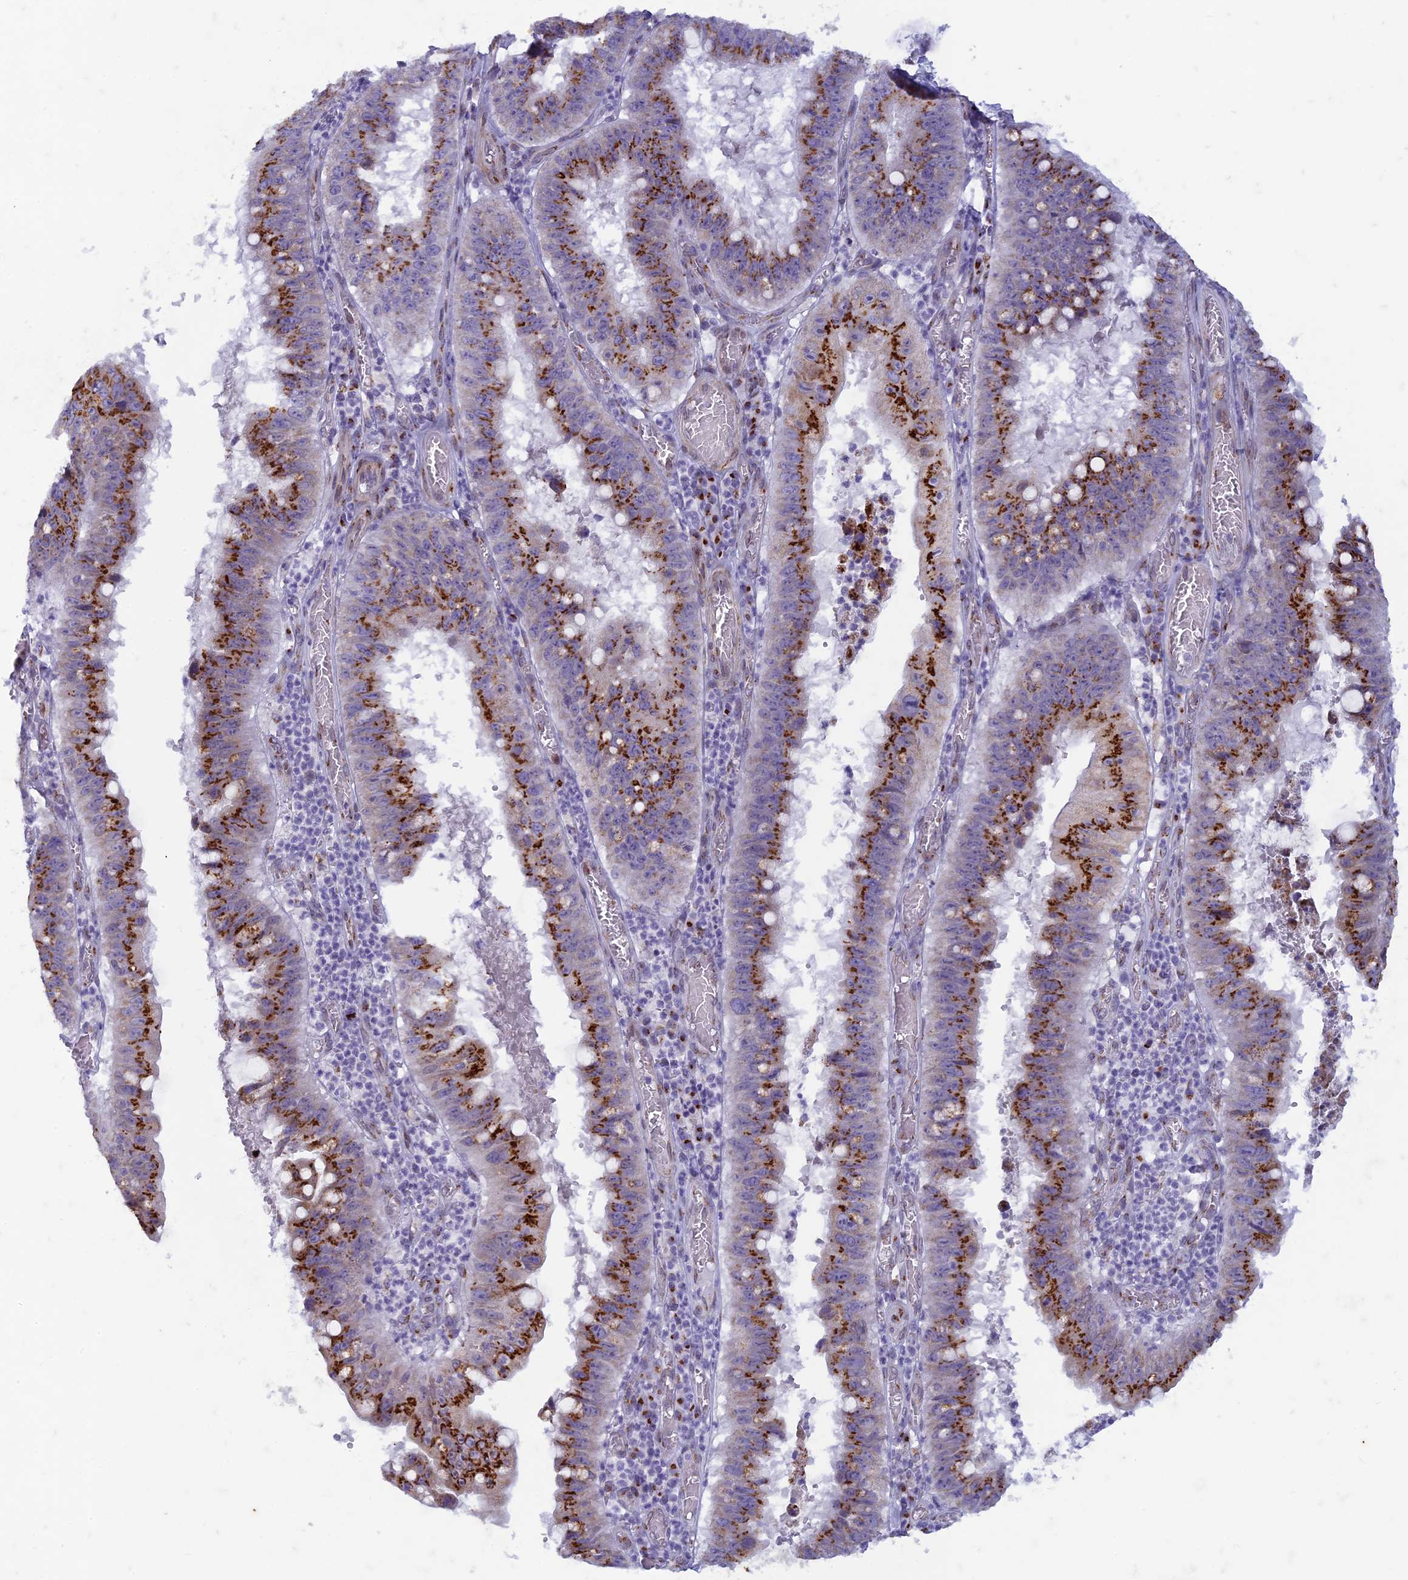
{"staining": {"intensity": "strong", "quantity": ">75%", "location": "cytoplasmic/membranous"}, "tissue": "stomach cancer", "cell_type": "Tumor cells", "image_type": "cancer", "snomed": [{"axis": "morphology", "description": "Adenocarcinoma, NOS"}, {"axis": "topography", "description": "Stomach"}], "caption": "An IHC photomicrograph of tumor tissue is shown. Protein staining in brown labels strong cytoplasmic/membranous positivity in adenocarcinoma (stomach) within tumor cells.", "gene": "FAM3C", "patient": {"sex": "male", "age": 59}}